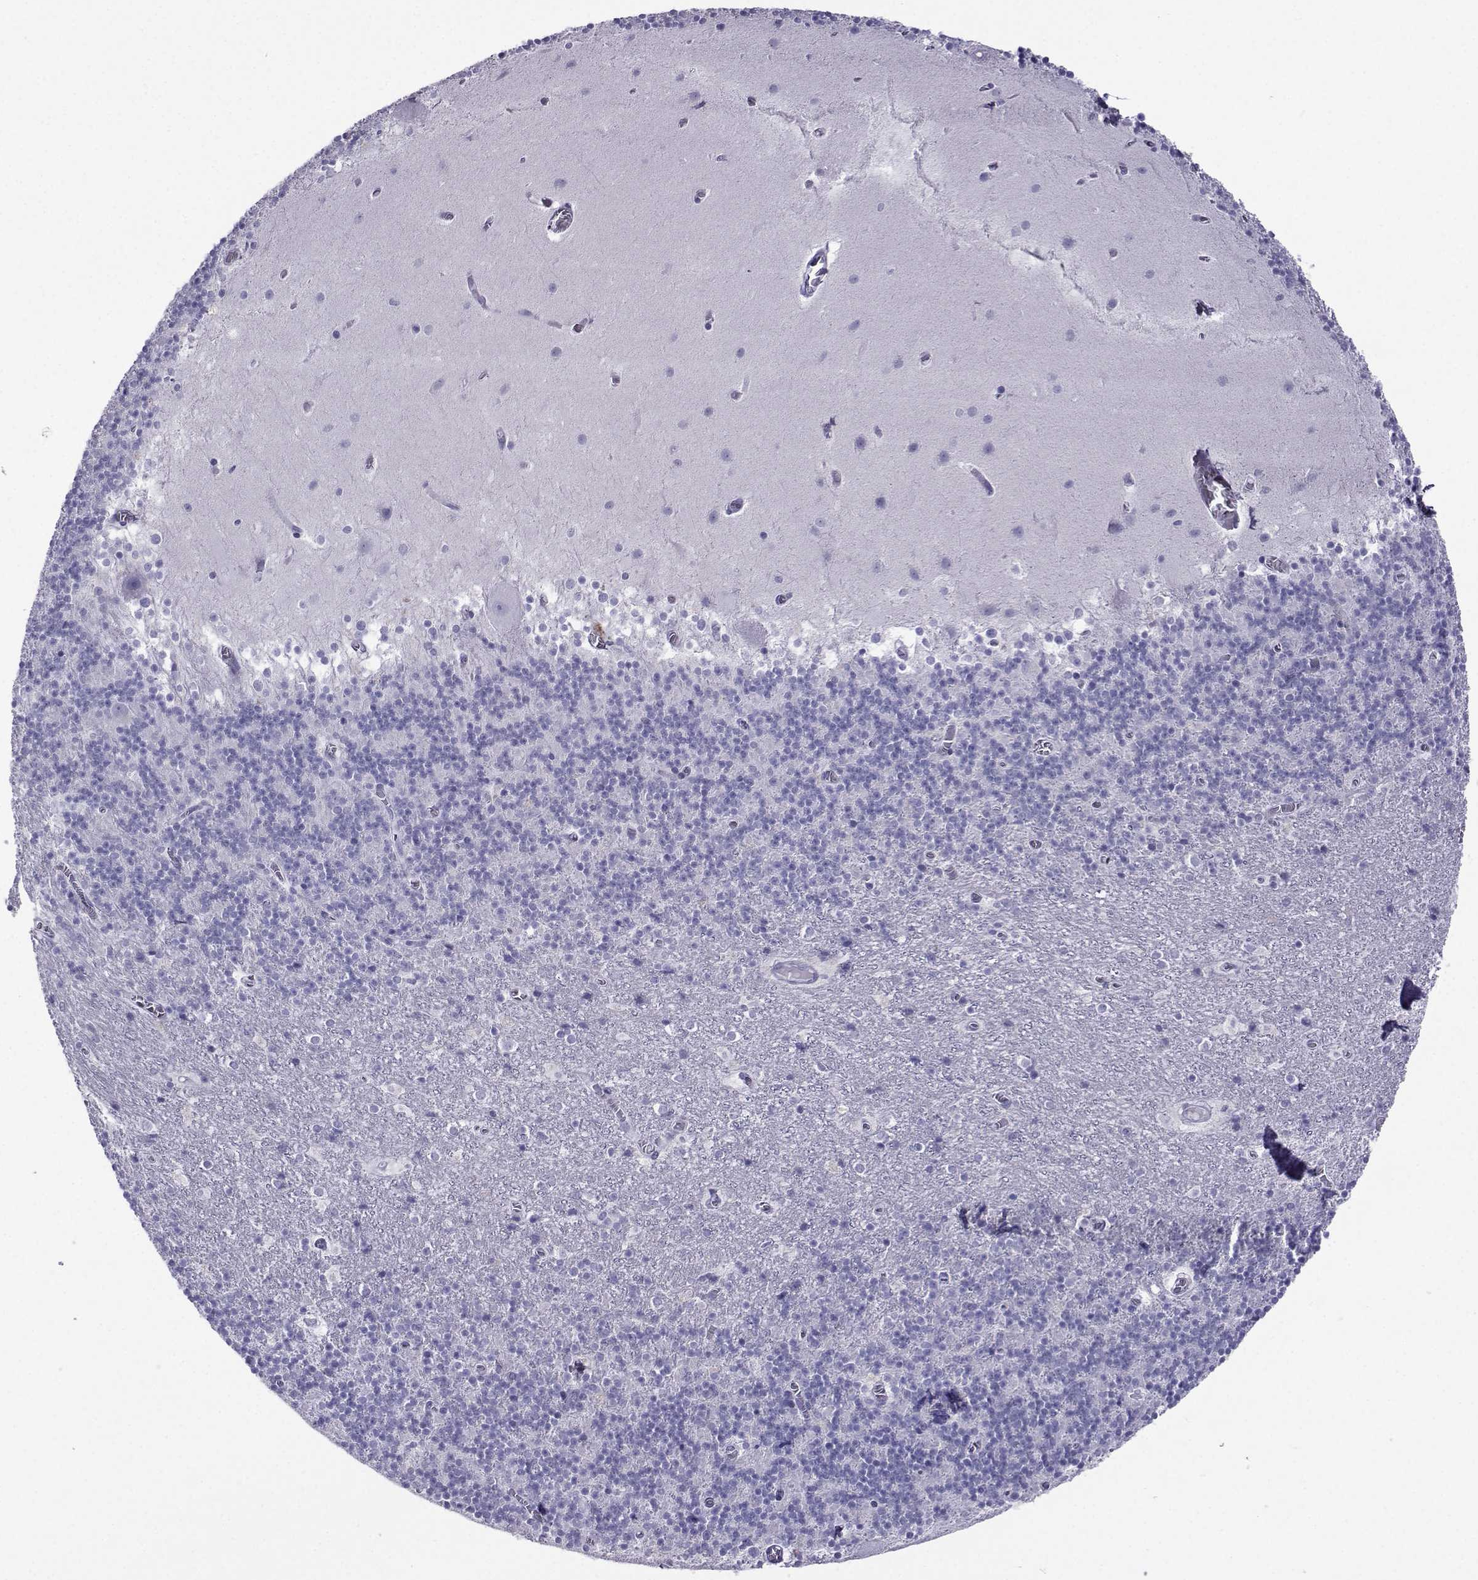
{"staining": {"intensity": "negative", "quantity": "none", "location": "none"}, "tissue": "cerebellum", "cell_type": "Cells in granular layer", "image_type": "normal", "snomed": [{"axis": "morphology", "description": "Normal tissue, NOS"}, {"axis": "topography", "description": "Cerebellum"}], "caption": "Cells in granular layer show no significant protein staining in unremarkable cerebellum. (Stains: DAB IHC with hematoxylin counter stain, Microscopy: brightfield microscopy at high magnification).", "gene": "CRYBB1", "patient": {"sex": "male", "age": 70}}